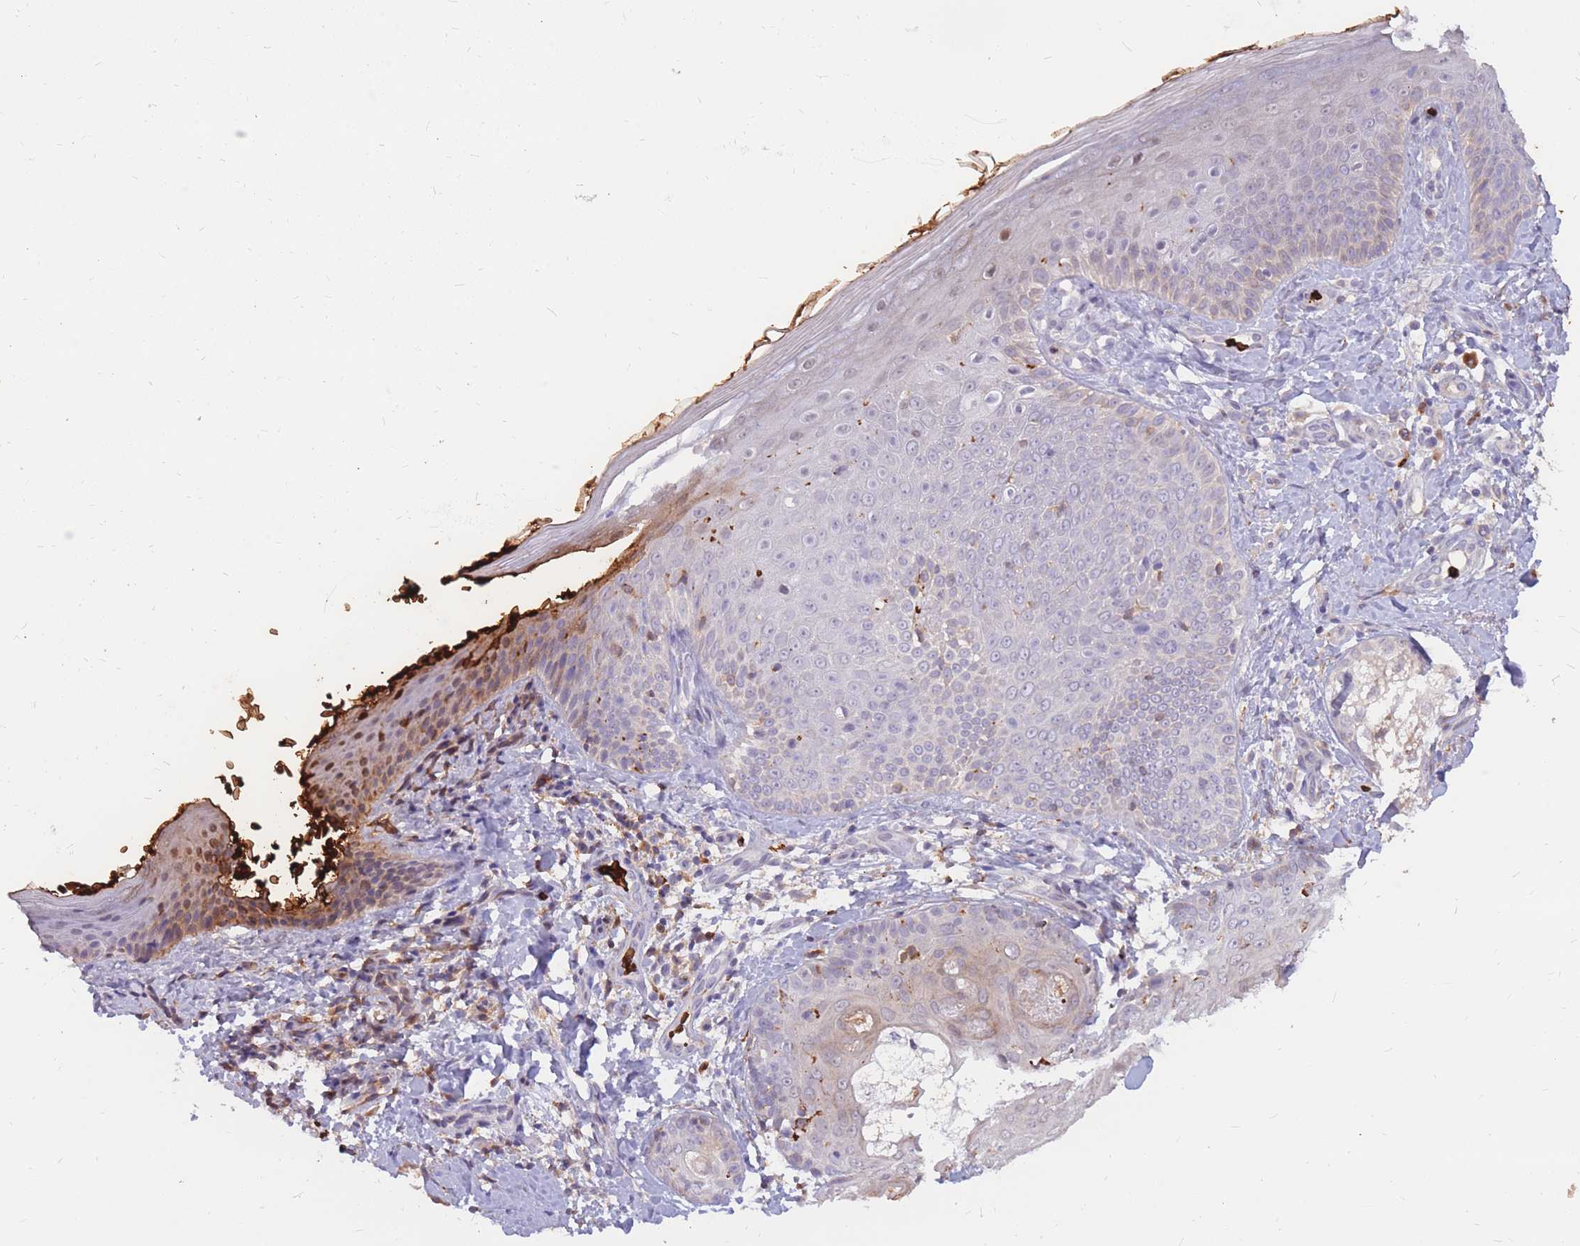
{"staining": {"intensity": "weak", "quantity": ">75%", "location": "cytoplasmic/membranous"}, "tissue": "skin", "cell_type": "Fibroblasts", "image_type": "normal", "snomed": [{"axis": "morphology", "description": "Normal tissue, NOS"}, {"axis": "topography", "description": "Skin"}], "caption": "This photomicrograph exhibits immunohistochemistry (IHC) staining of benign human skin, with low weak cytoplasmic/membranous expression in approximately >75% of fibroblasts.", "gene": "ATP10D", "patient": {"sex": "male", "age": 57}}